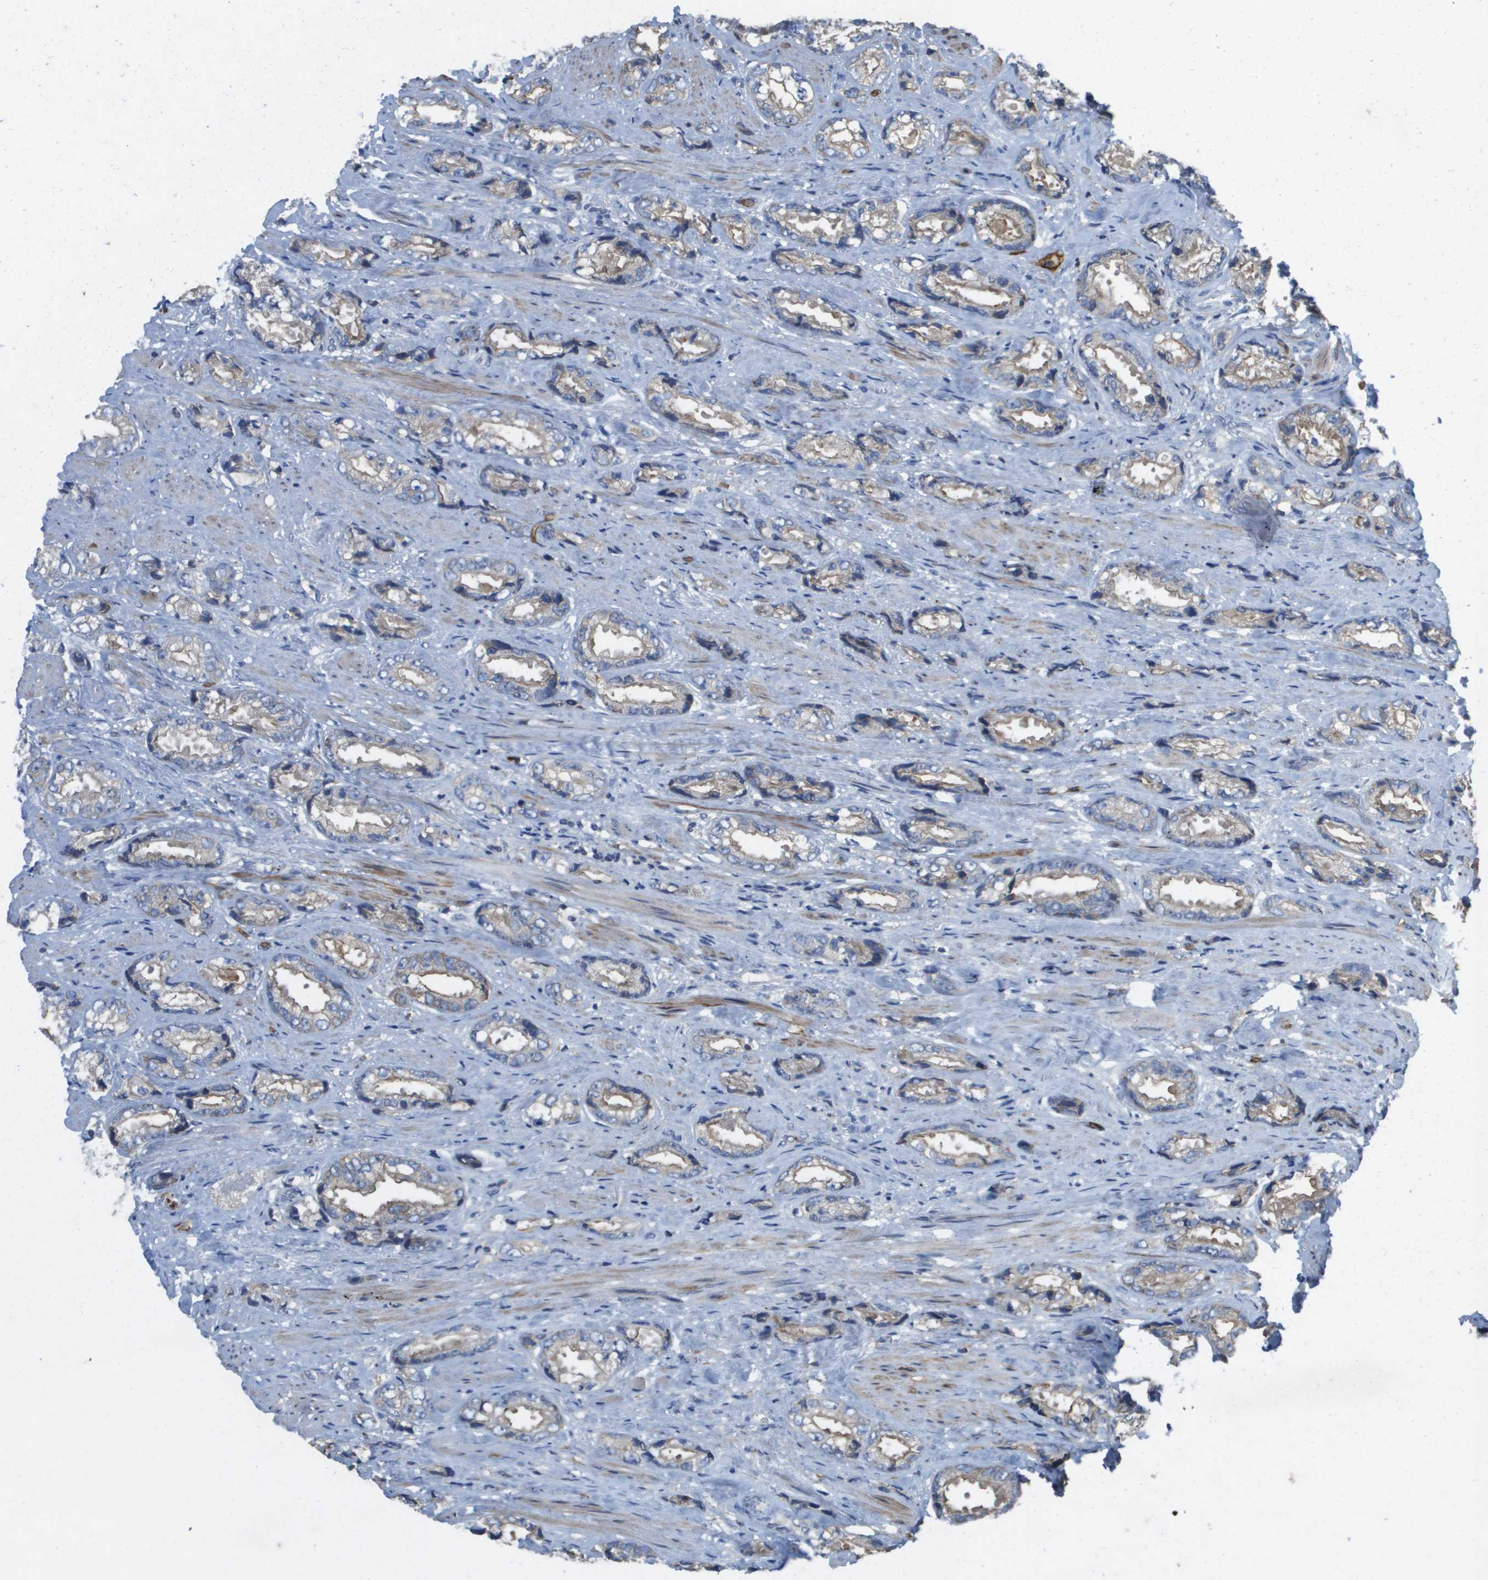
{"staining": {"intensity": "weak", "quantity": "25%-75%", "location": "cytoplasmic/membranous"}, "tissue": "prostate cancer", "cell_type": "Tumor cells", "image_type": "cancer", "snomed": [{"axis": "morphology", "description": "Adenocarcinoma, High grade"}, {"axis": "topography", "description": "Prostate"}], "caption": "A brown stain labels weak cytoplasmic/membranous expression of a protein in human prostate high-grade adenocarcinoma tumor cells.", "gene": "CLCA4", "patient": {"sex": "male", "age": 61}}